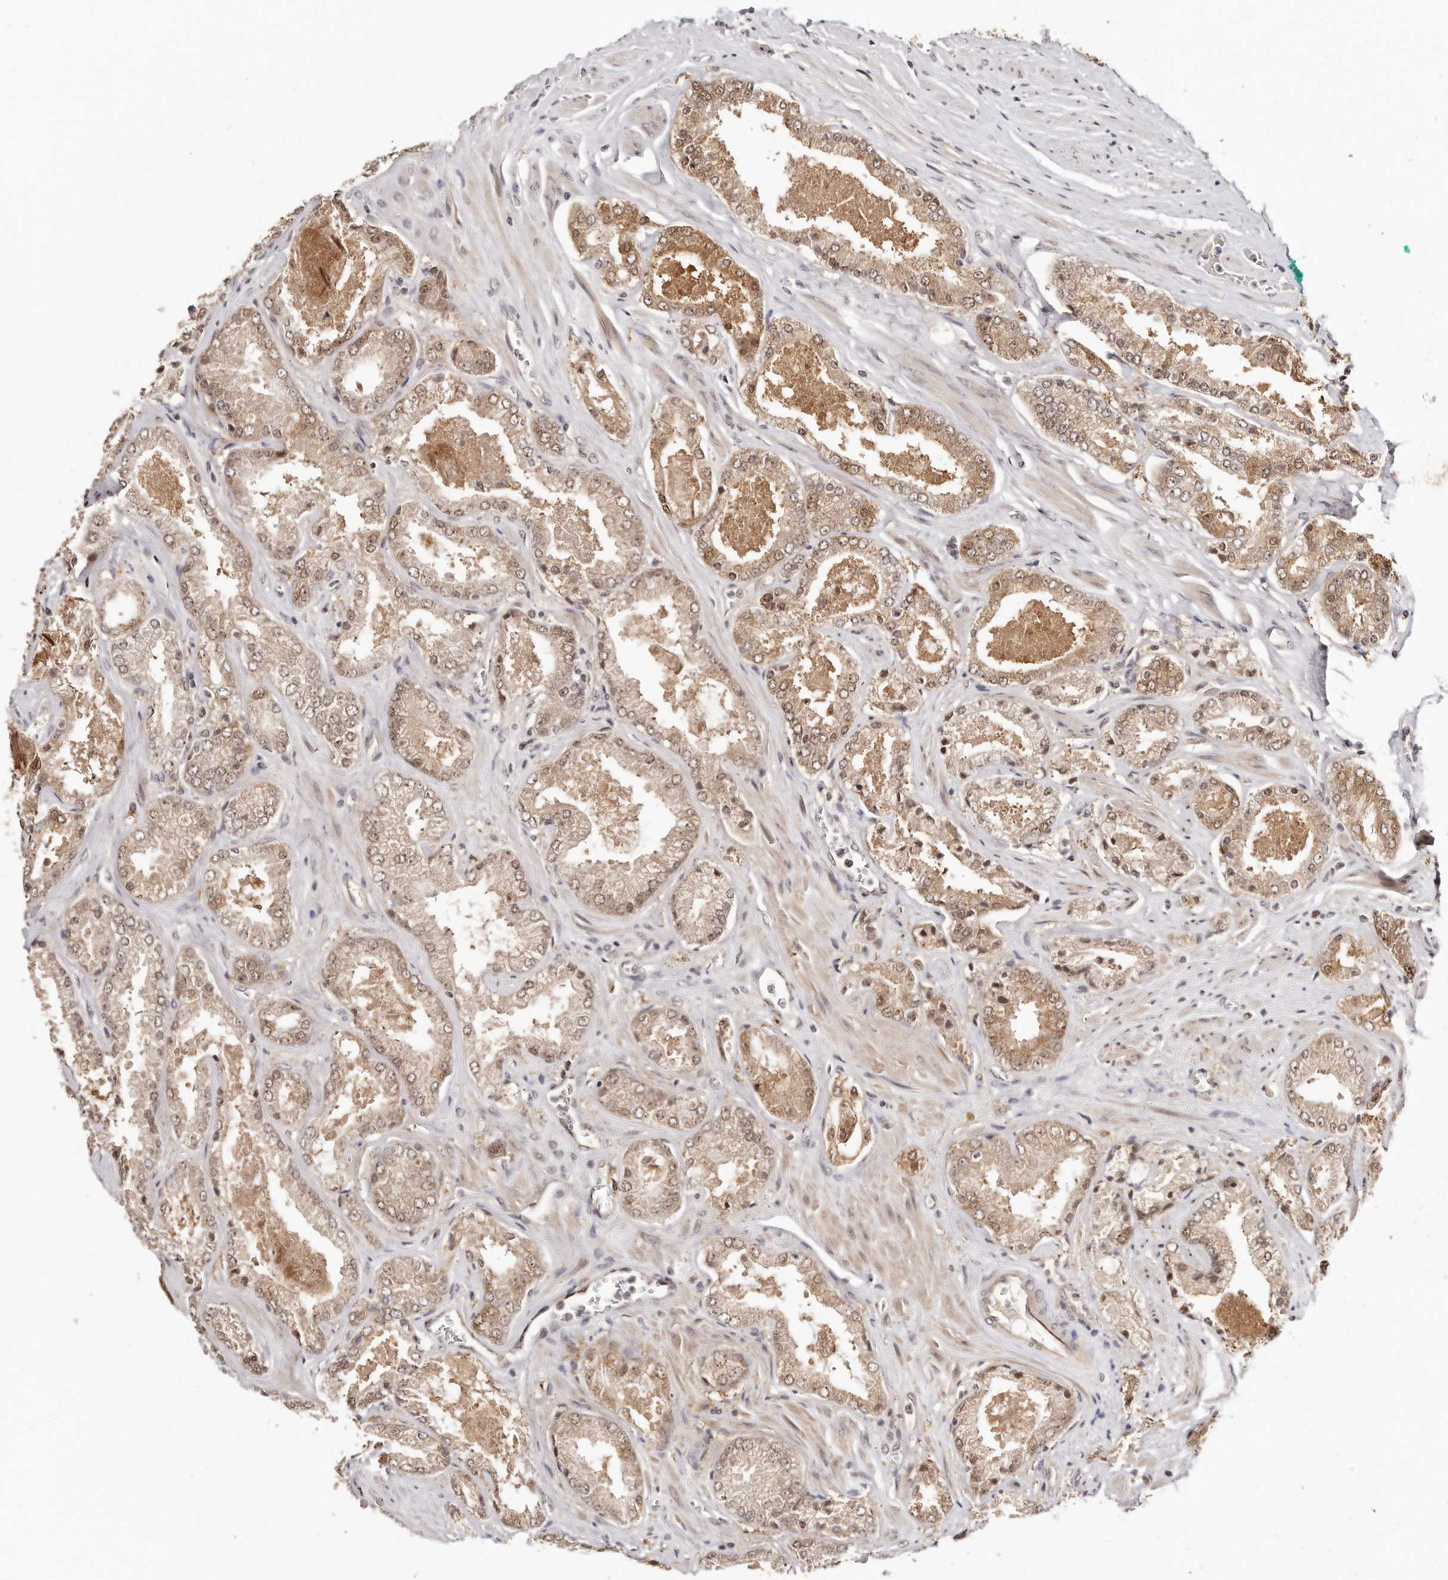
{"staining": {"intensity": "weak", "quantity": ">75%", "location": "cytoplasmic/membranous,nuclear"}, "tissue": "prostate cancer", "cell_type": "Tumor cells", "image_type": "cancer", "snomed": [{"axis": "morphology", "description": "Adenocarcinoma, High grade"}, {"axis": "topography", "description": "Prostate"}], "caption": "Tumor cells demonstrate weak cytoplasmic/membranous and nuclear expression in about >75% of cells in high-grade adenocarcinoma (prostate).", "gene": "MED8", "patient": {"sex": "male", "age": 58}}